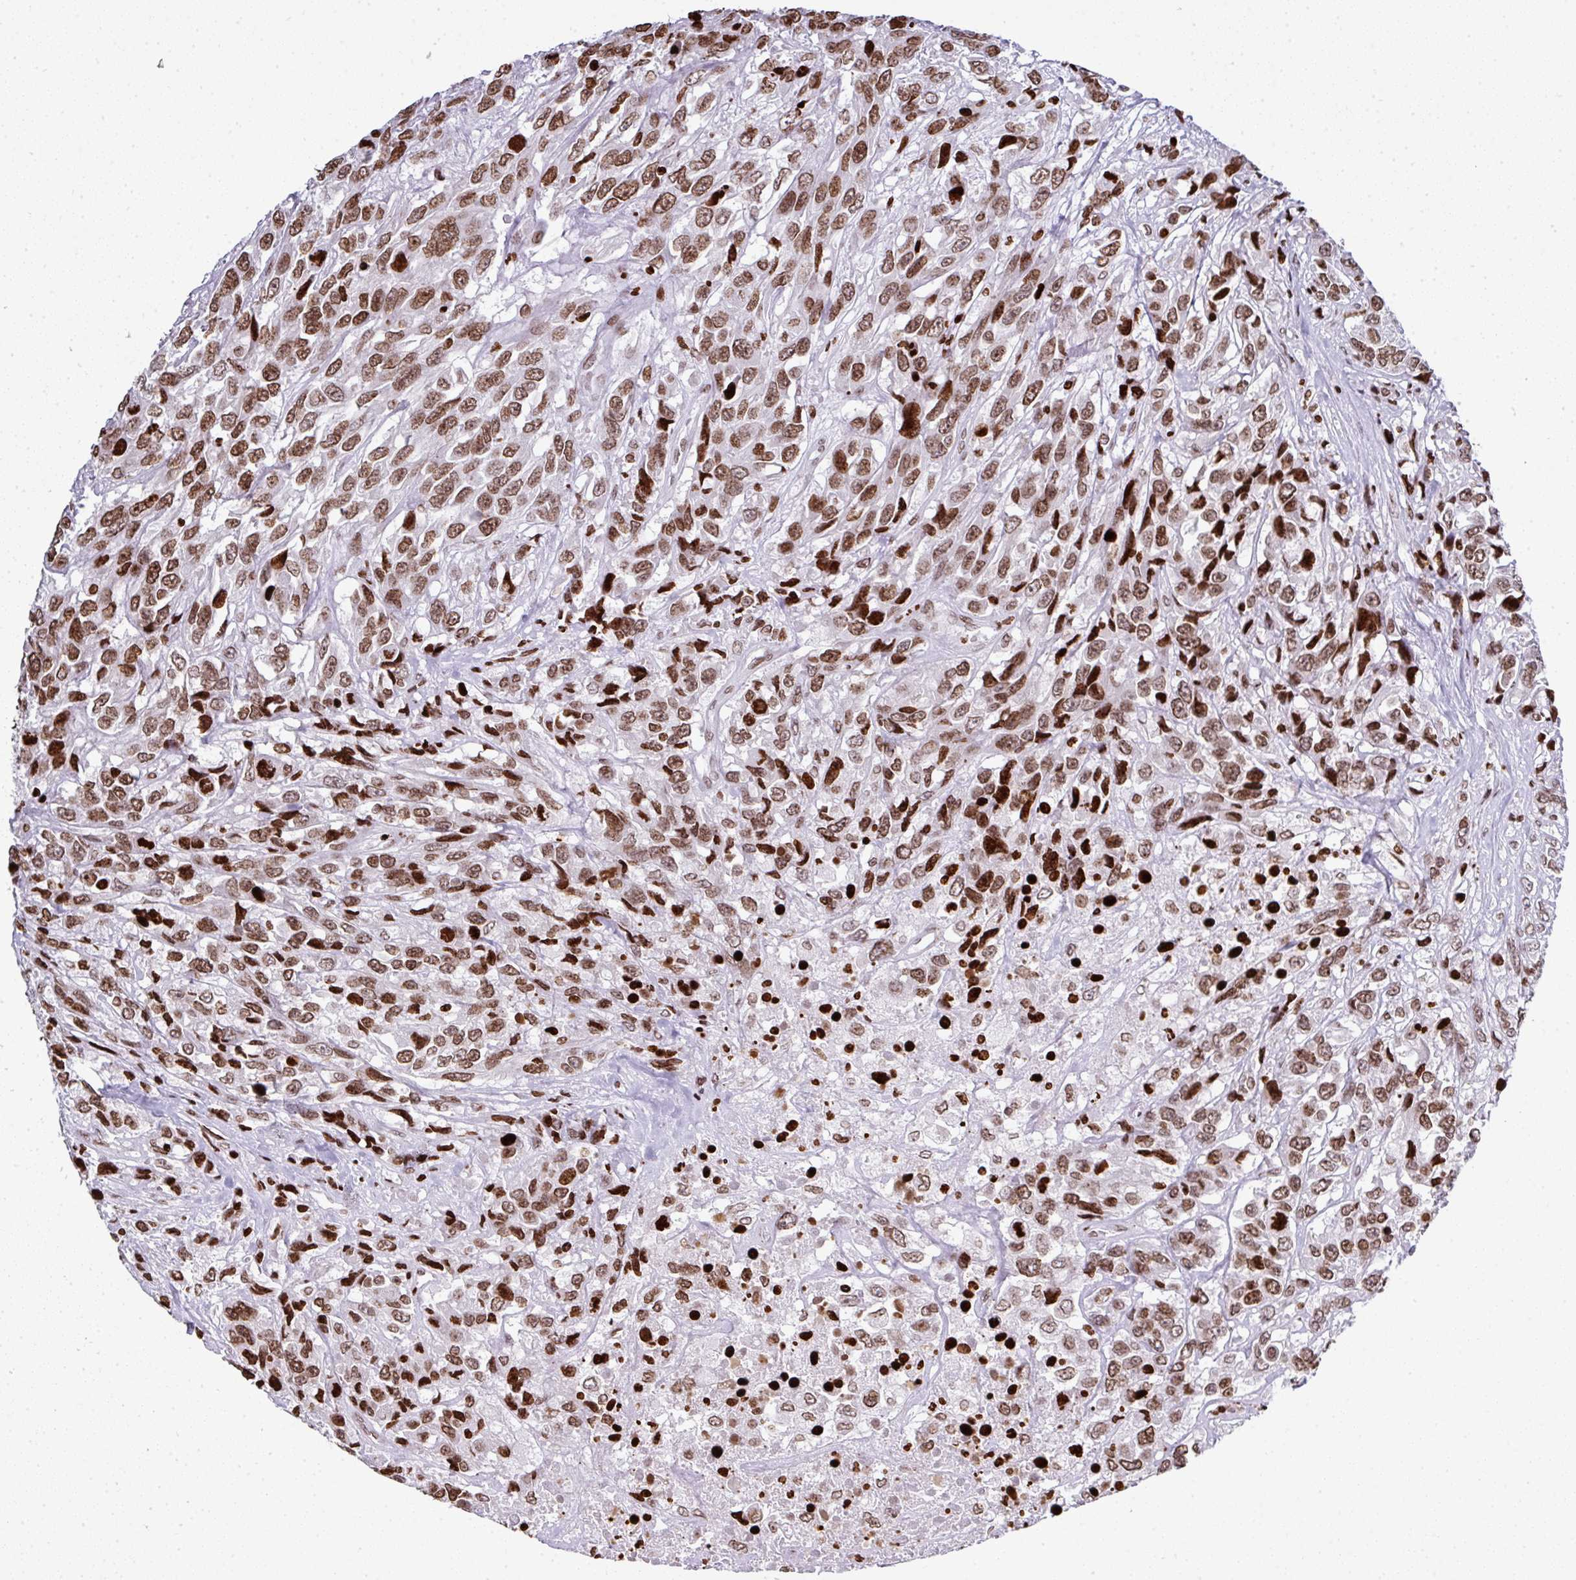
{"staining": {"intensity": "moderate", "quantity": ">75%", "location": "nuclear"}, "tissue": "urothelial cancer", "cell_type": "Tumor cells", "image_type": "cancer", "snomed": [{"axis": "morphology", "description": "Urothelial carcinoma, High grade"}, {"axis": "topography", "description": "Urinary bladder"}], "caption": "This histopathology image demonstrates immunohistochemistry (IHC) staining of high-grade urothelial carcinoma, with medium moderate nuclear staining in about >75% of tumor cells.", "gene": "RASL11A", "patient": {"sex": "female", "age": 70}}